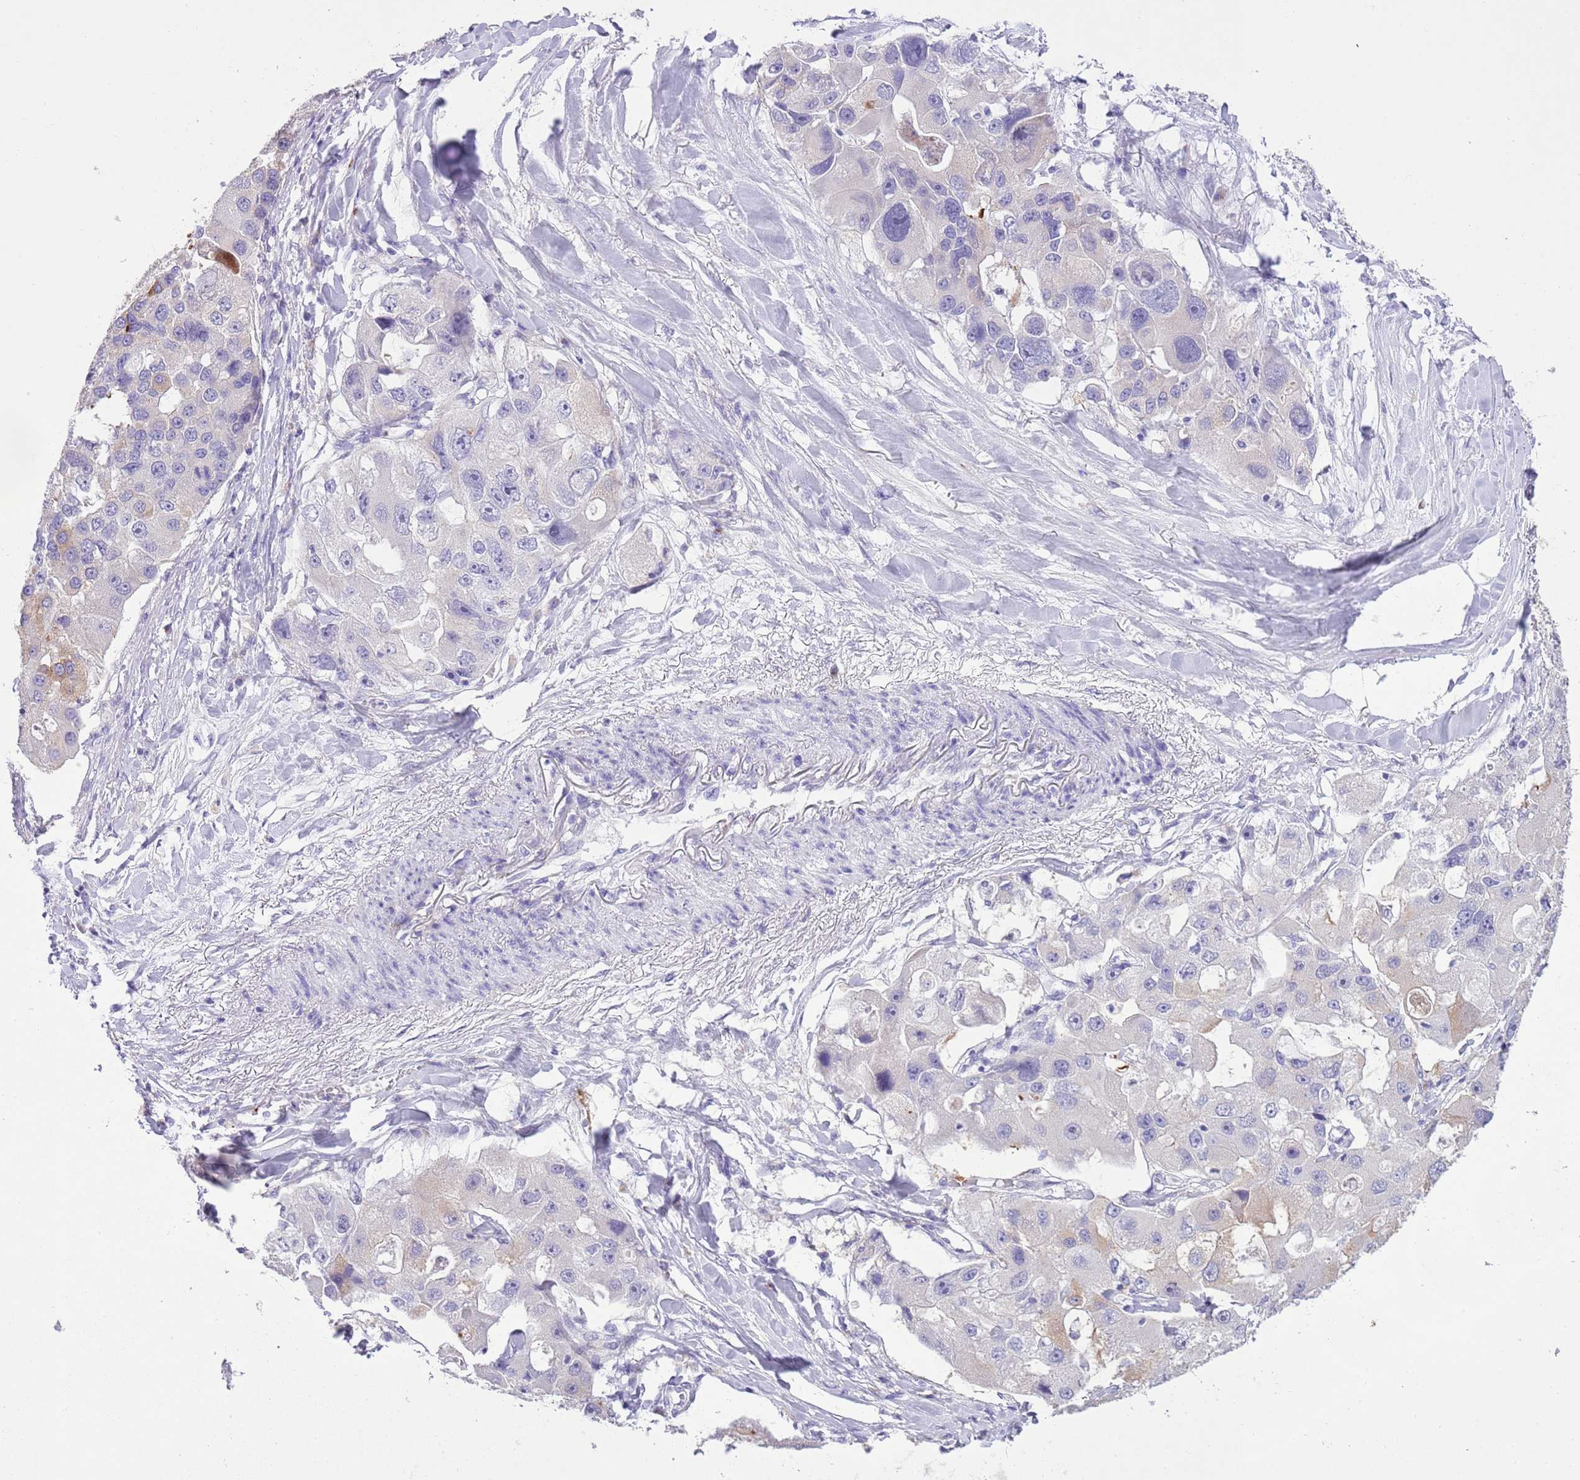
{"staining": {"intensity": "negative", "quantity": "none", "location": "none"}, "tissue": "lung cancer", "cell_type": "Tumor cells", "image_type": "cancer", "snomed": [{"axis": "morphology", "description": "Adenocarcinoma, NOS"}, {"axis": "topography", "description": "Lung"}], "caption": "Human adenocarcinoma (lung) stained for a protein using immunohistochemistry demonstrates no staining in tumor cells.", "gene": "CLEC2A", "patient": {"sex": "female", "age": 54}}